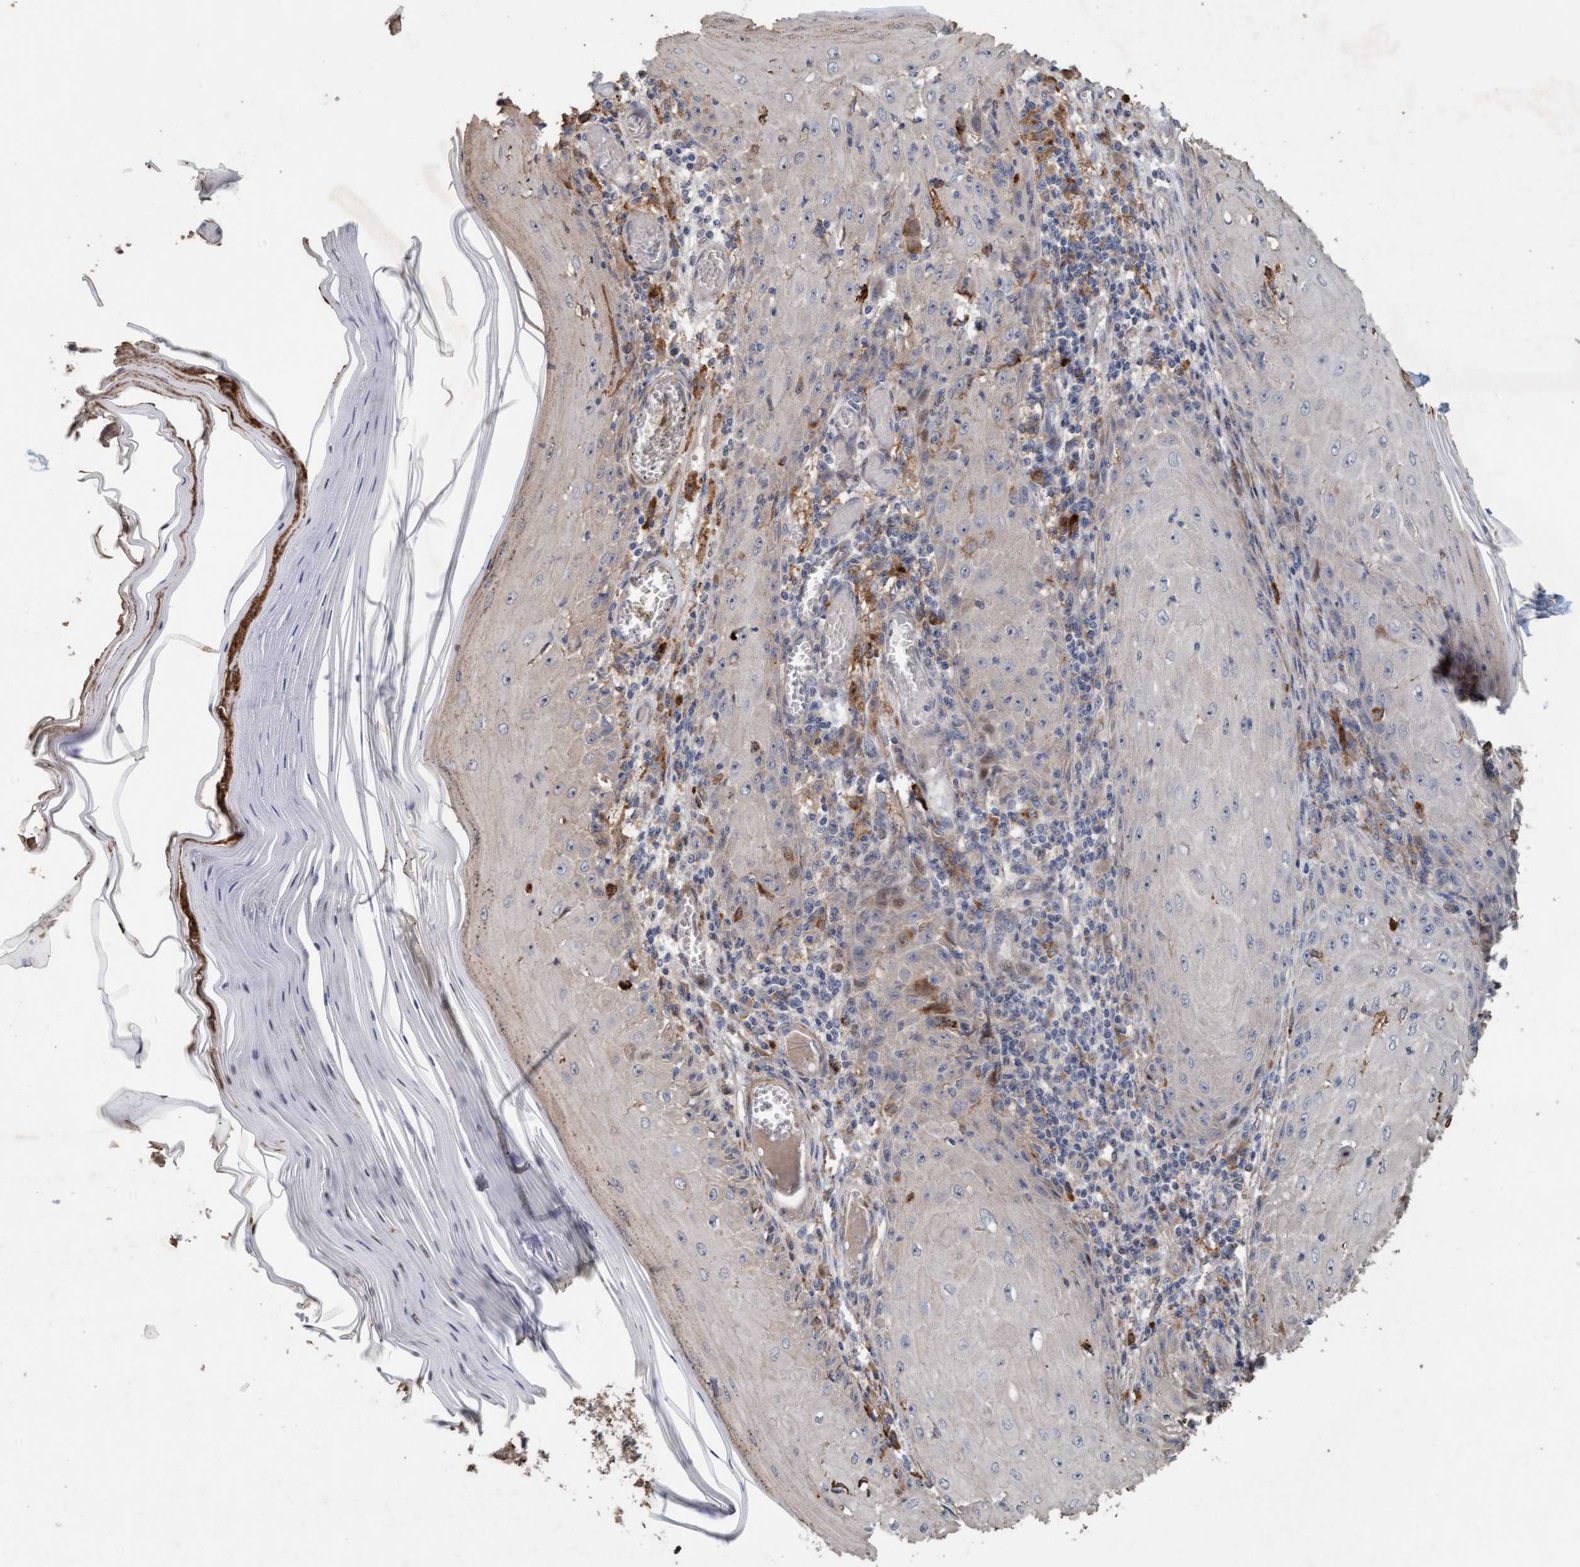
{"staining": {"intensity": "negative", "quantity": "none", "location": "none"}, "tissue": "skin cancer", "cell_type": "Tumor cells", "image_type": "cancer", "snomed": [{"axis": "morphology", "description": "Squamous cell carcinoma, NOS"}, {"axis": "topography", "description": "Skin"}], "caption": "Tumor cells are negative for protein expression in human skin cancer (squamous cell carcinoma).", "gene": "LONRF1", "patient": {"sex": "female", "age": 73}}